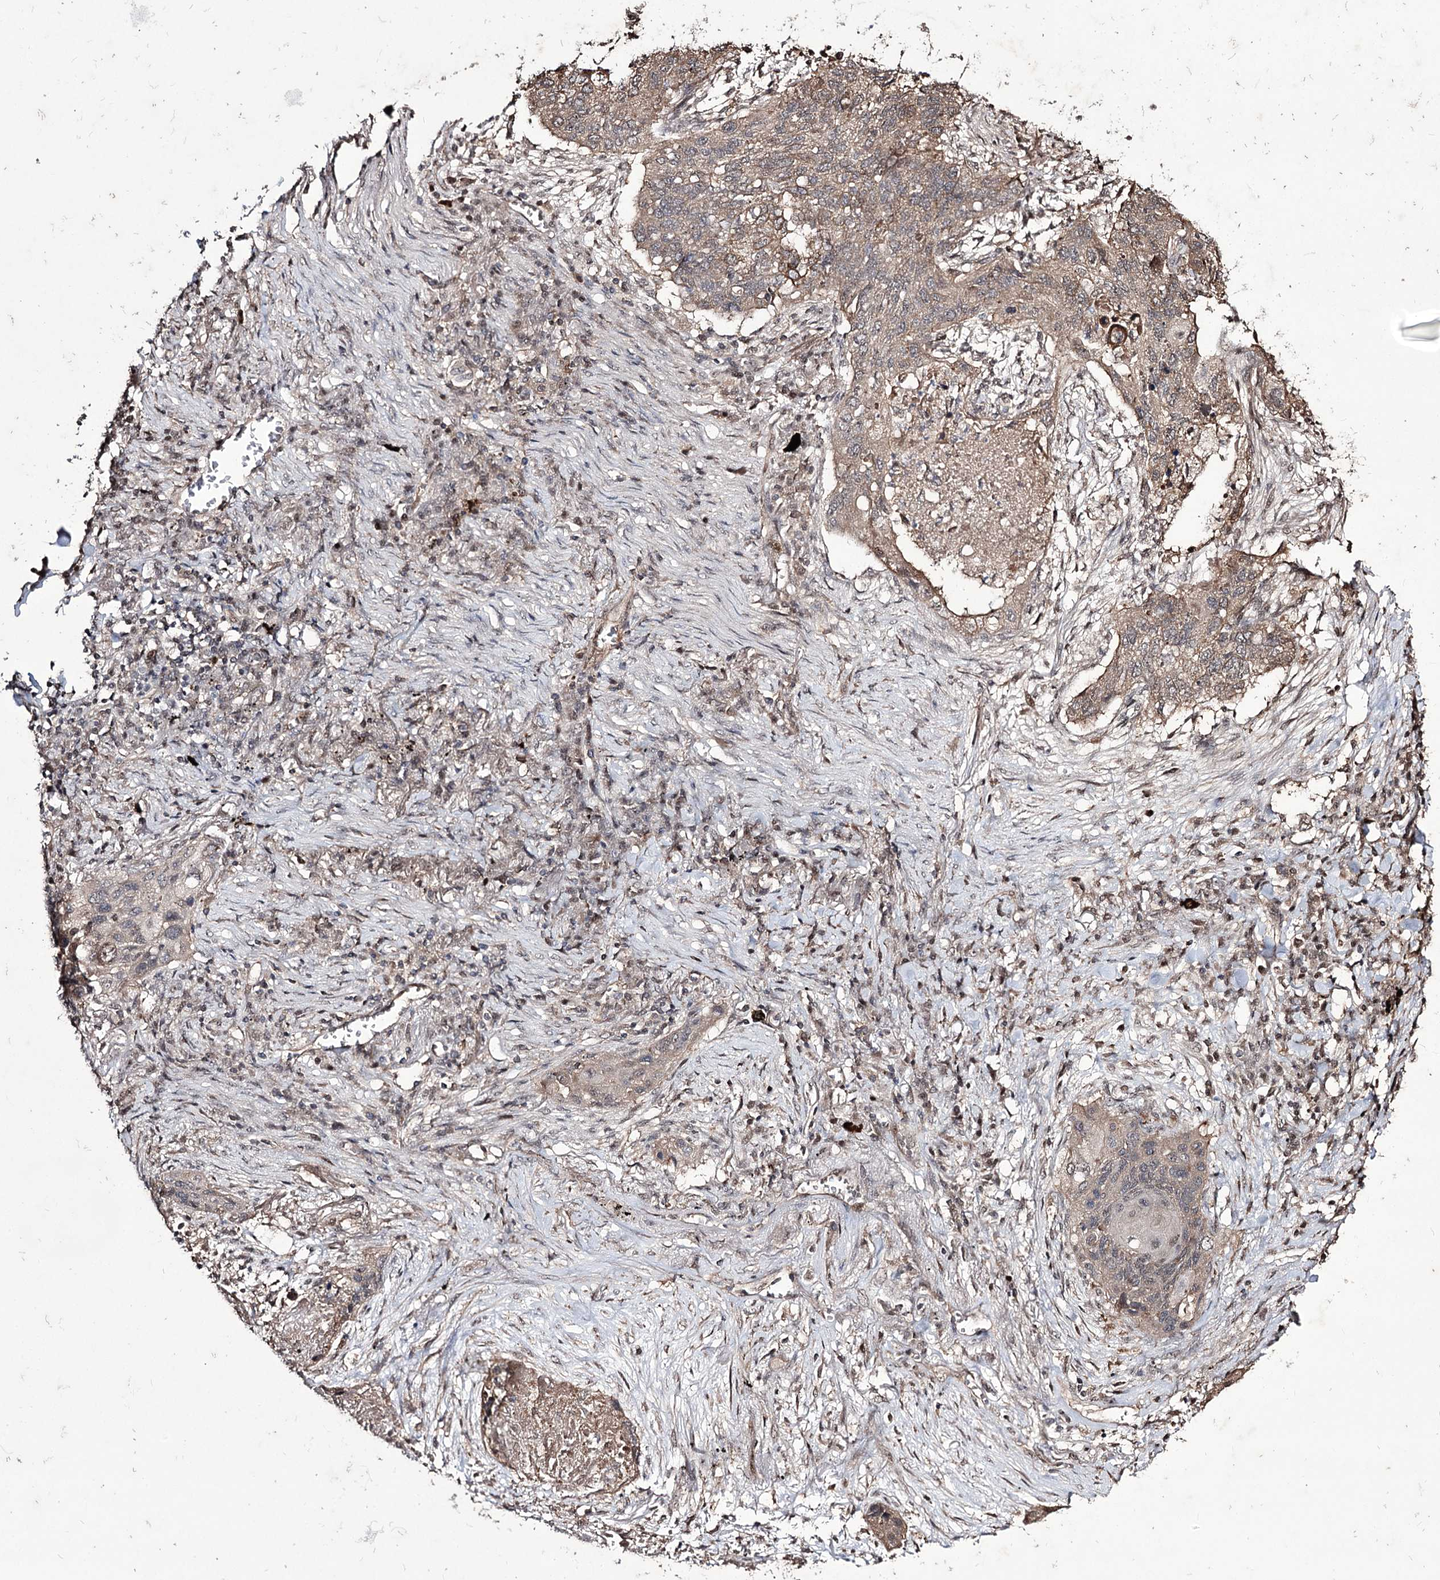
{"staining": {"intensity": "weak", "quantity": ">75%", "location": "cytoplasmic/membranous"}, "tissue": "lung cancer", "cell_type": "Tumor cells", "image_type": "cancer", "snomed": [{"axis": "morphology", "description": "Squamous cell carcinoma, NOS"}, {"axis": "topography", "description": "Lung"}], "caption": "IHC (DAB) staining of lung cancer (squamous cell carcinoma) exhibits weak cytoplasmic/membranous protein staining in approximately >75% of tumor cells.", "gene": "CPNE8", "patient": {"sex": "female", "age": 63}}